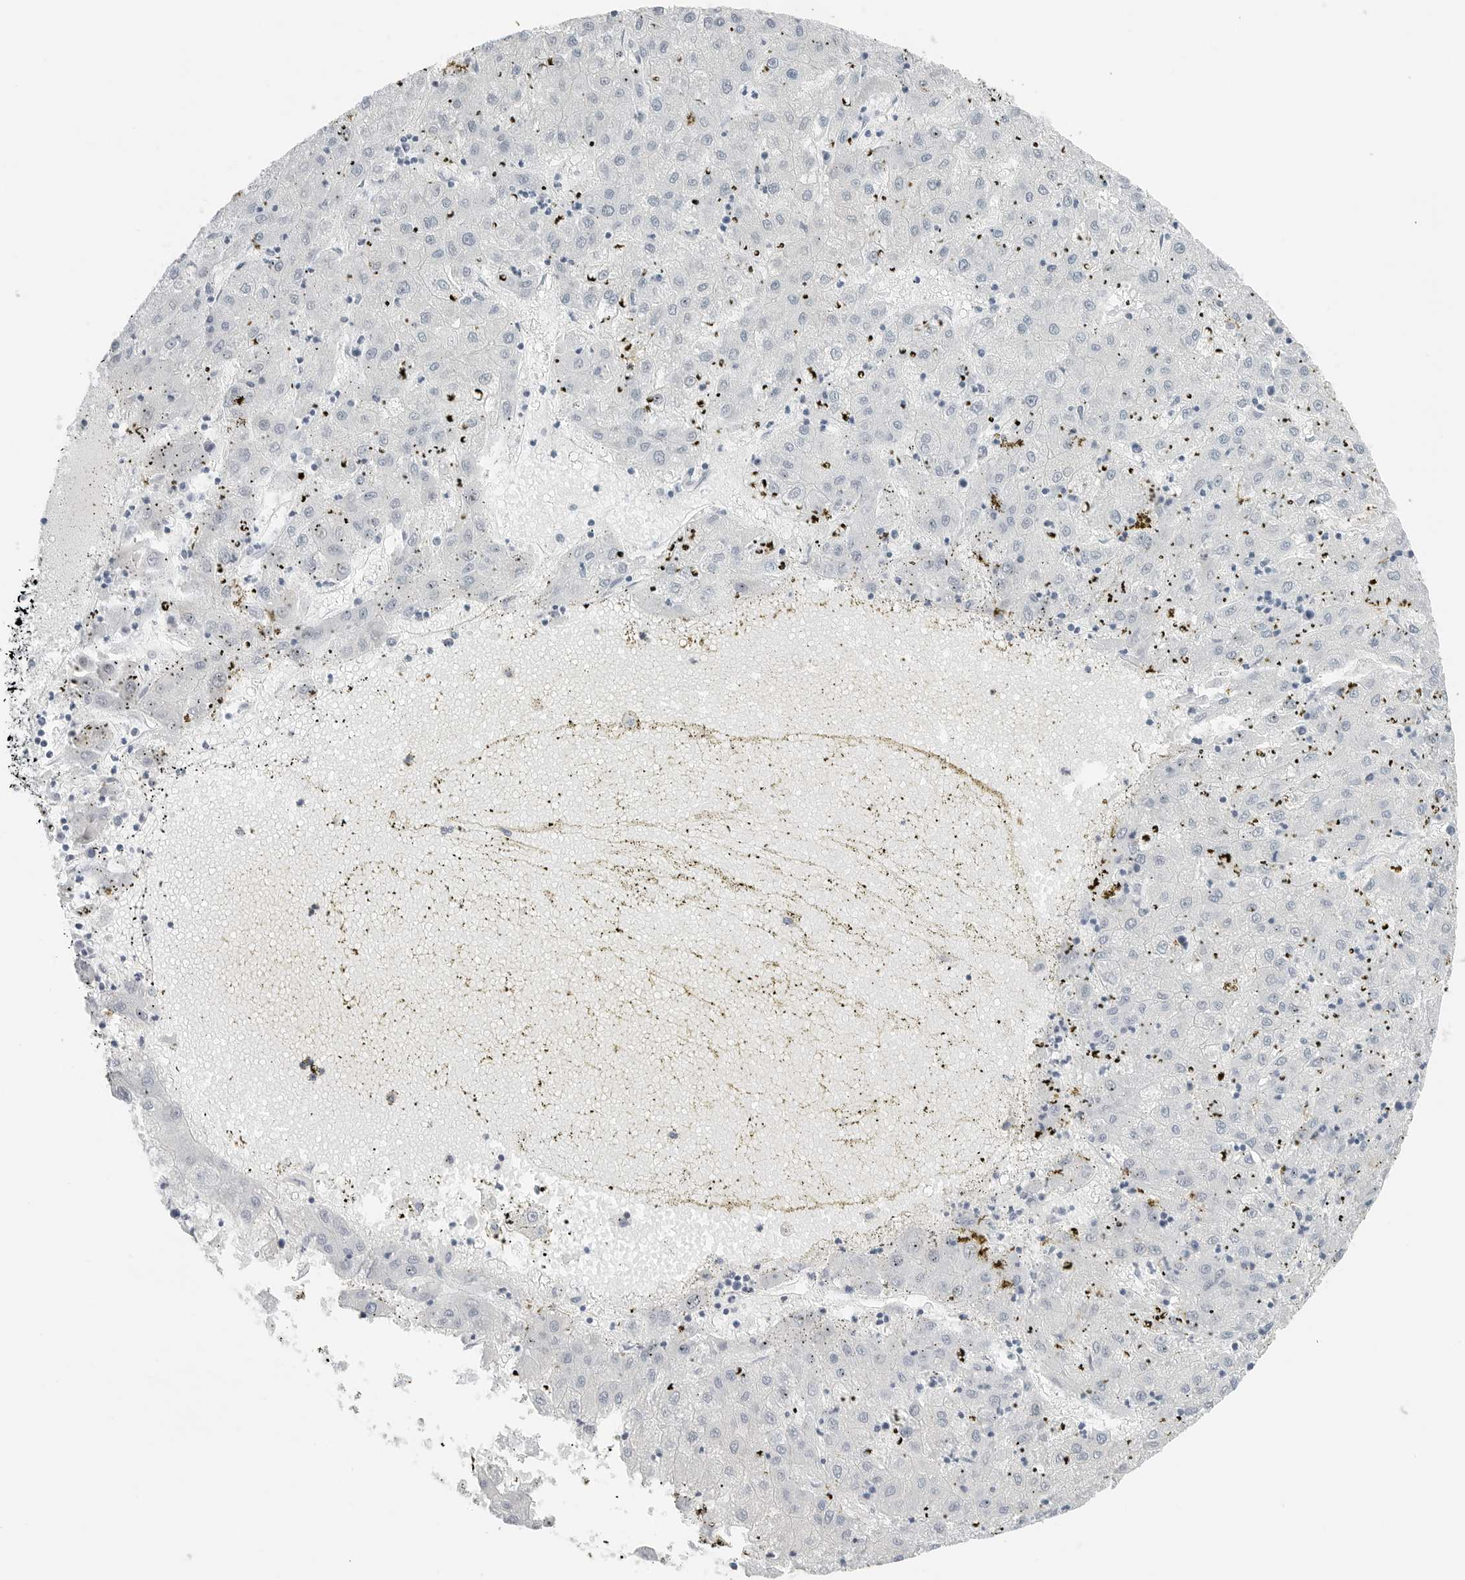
{"staining": {"intensity": "negative", "quantity": "none", "location": "none"}, "tissue": "liver cancer", "cell_type": "Tumor cells", "image_type": "cancer", "snomed": [{"axis": "morphology", "description": "Carcinoma, Hepatocellular, NOS"}, {"axis": "topography", "description": "Liver"}], "caption": "IHC of human liver cancer (hepatocellular carcinoma) reveals no expression in tumor cells.", "gene": "NTMT2", "patient": {"sex": "male", "age": 72}}